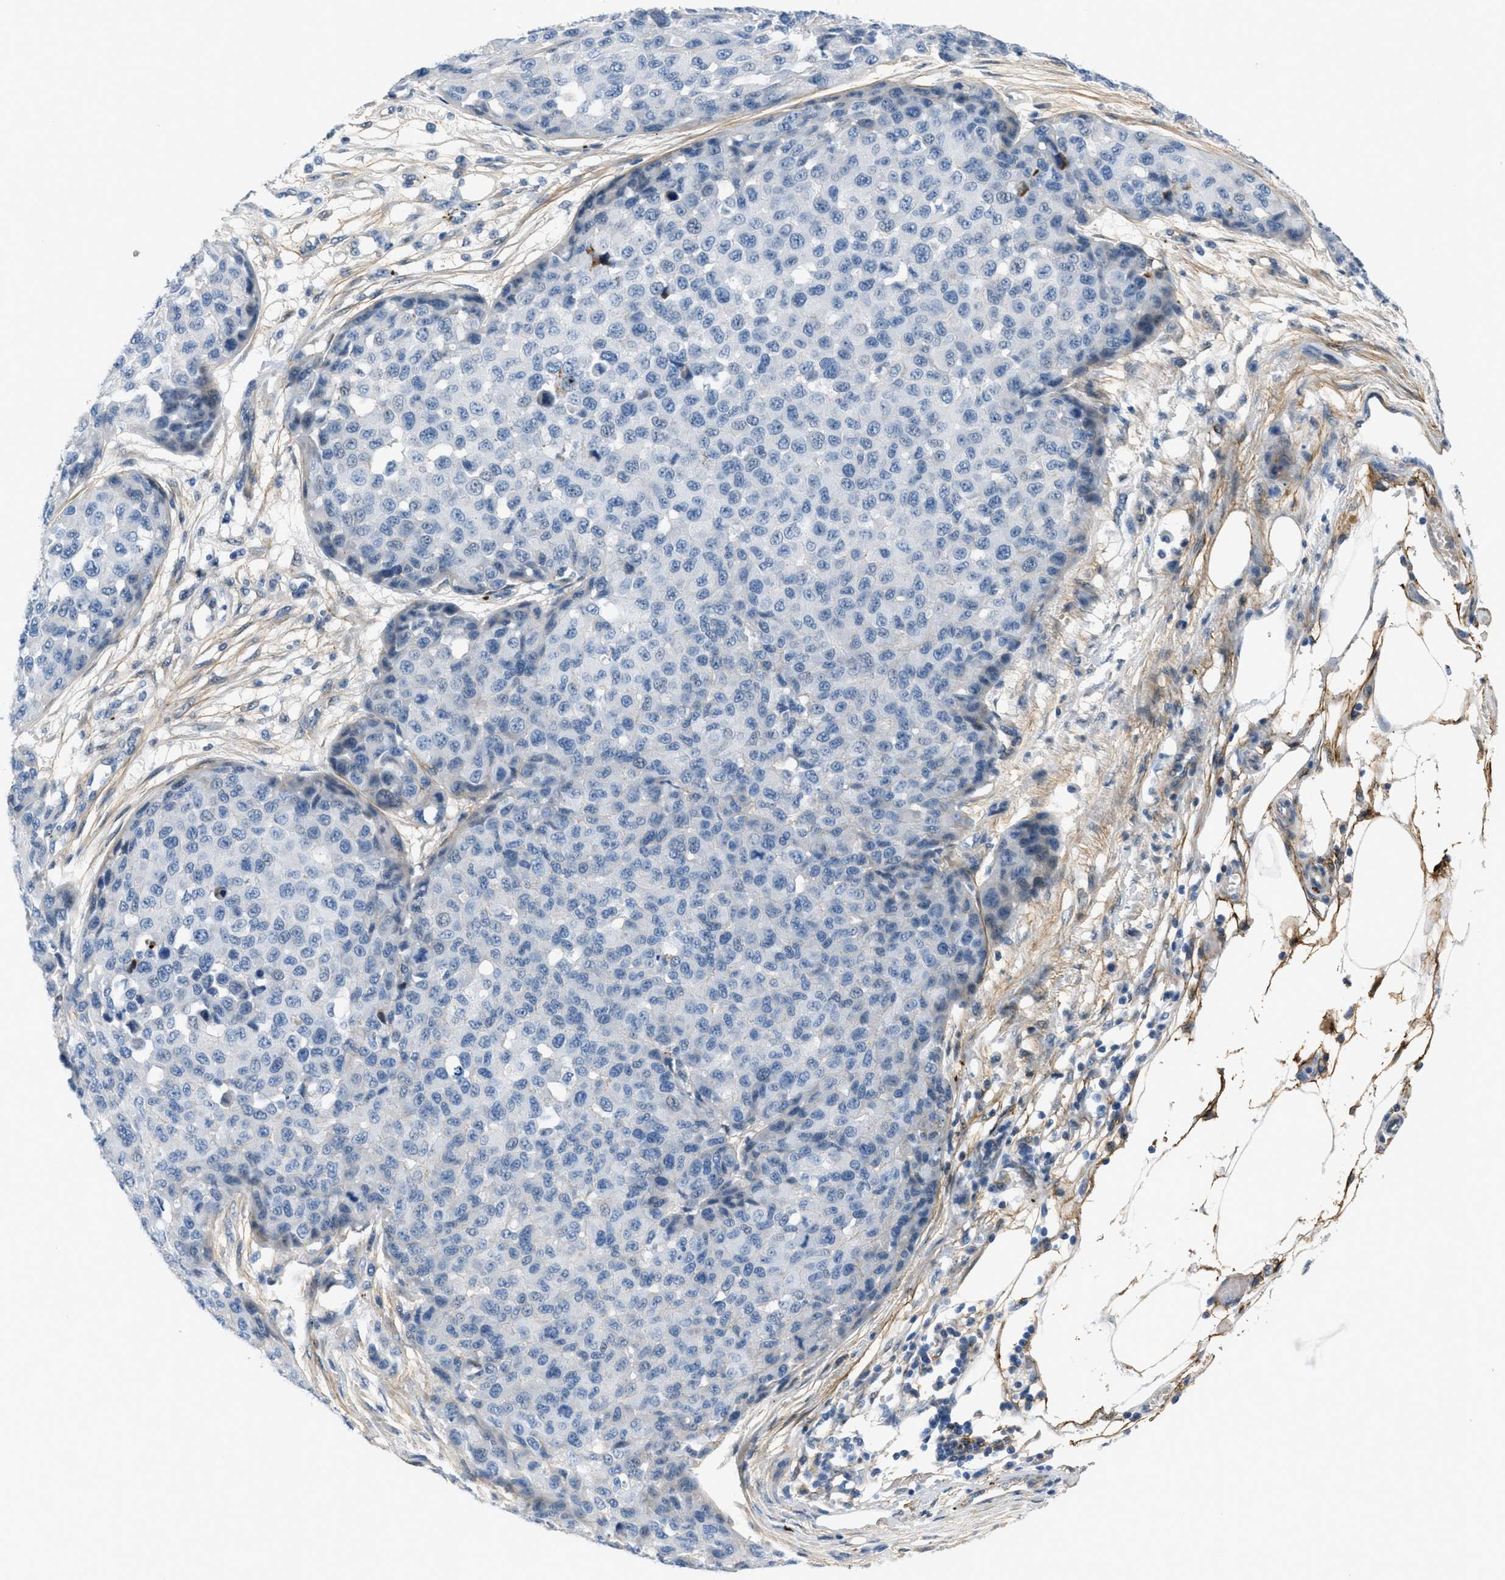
{"staining": {"intensity": "negative", "quantity": "none", "location": "none"}, "tissue": "melanoma", "cell_type": "Tumor cells", "image_type": "cancer", "snomed": [{"axis": "morphology", "description": "Normal tissue, NOS"}, {"axis": "morphology", "description": "Malignant melanoma, NOS"}, {"axis": "topography", "description": "Skin"}], "caption": "IHC image of neoplastic tissue: melanoma stained with DAB (3,3'-diaminobenzidine) displays no significant protein expression in tumor cells.", "gene": "FBN1", "patient": {"sex": "male", "age": 62}}